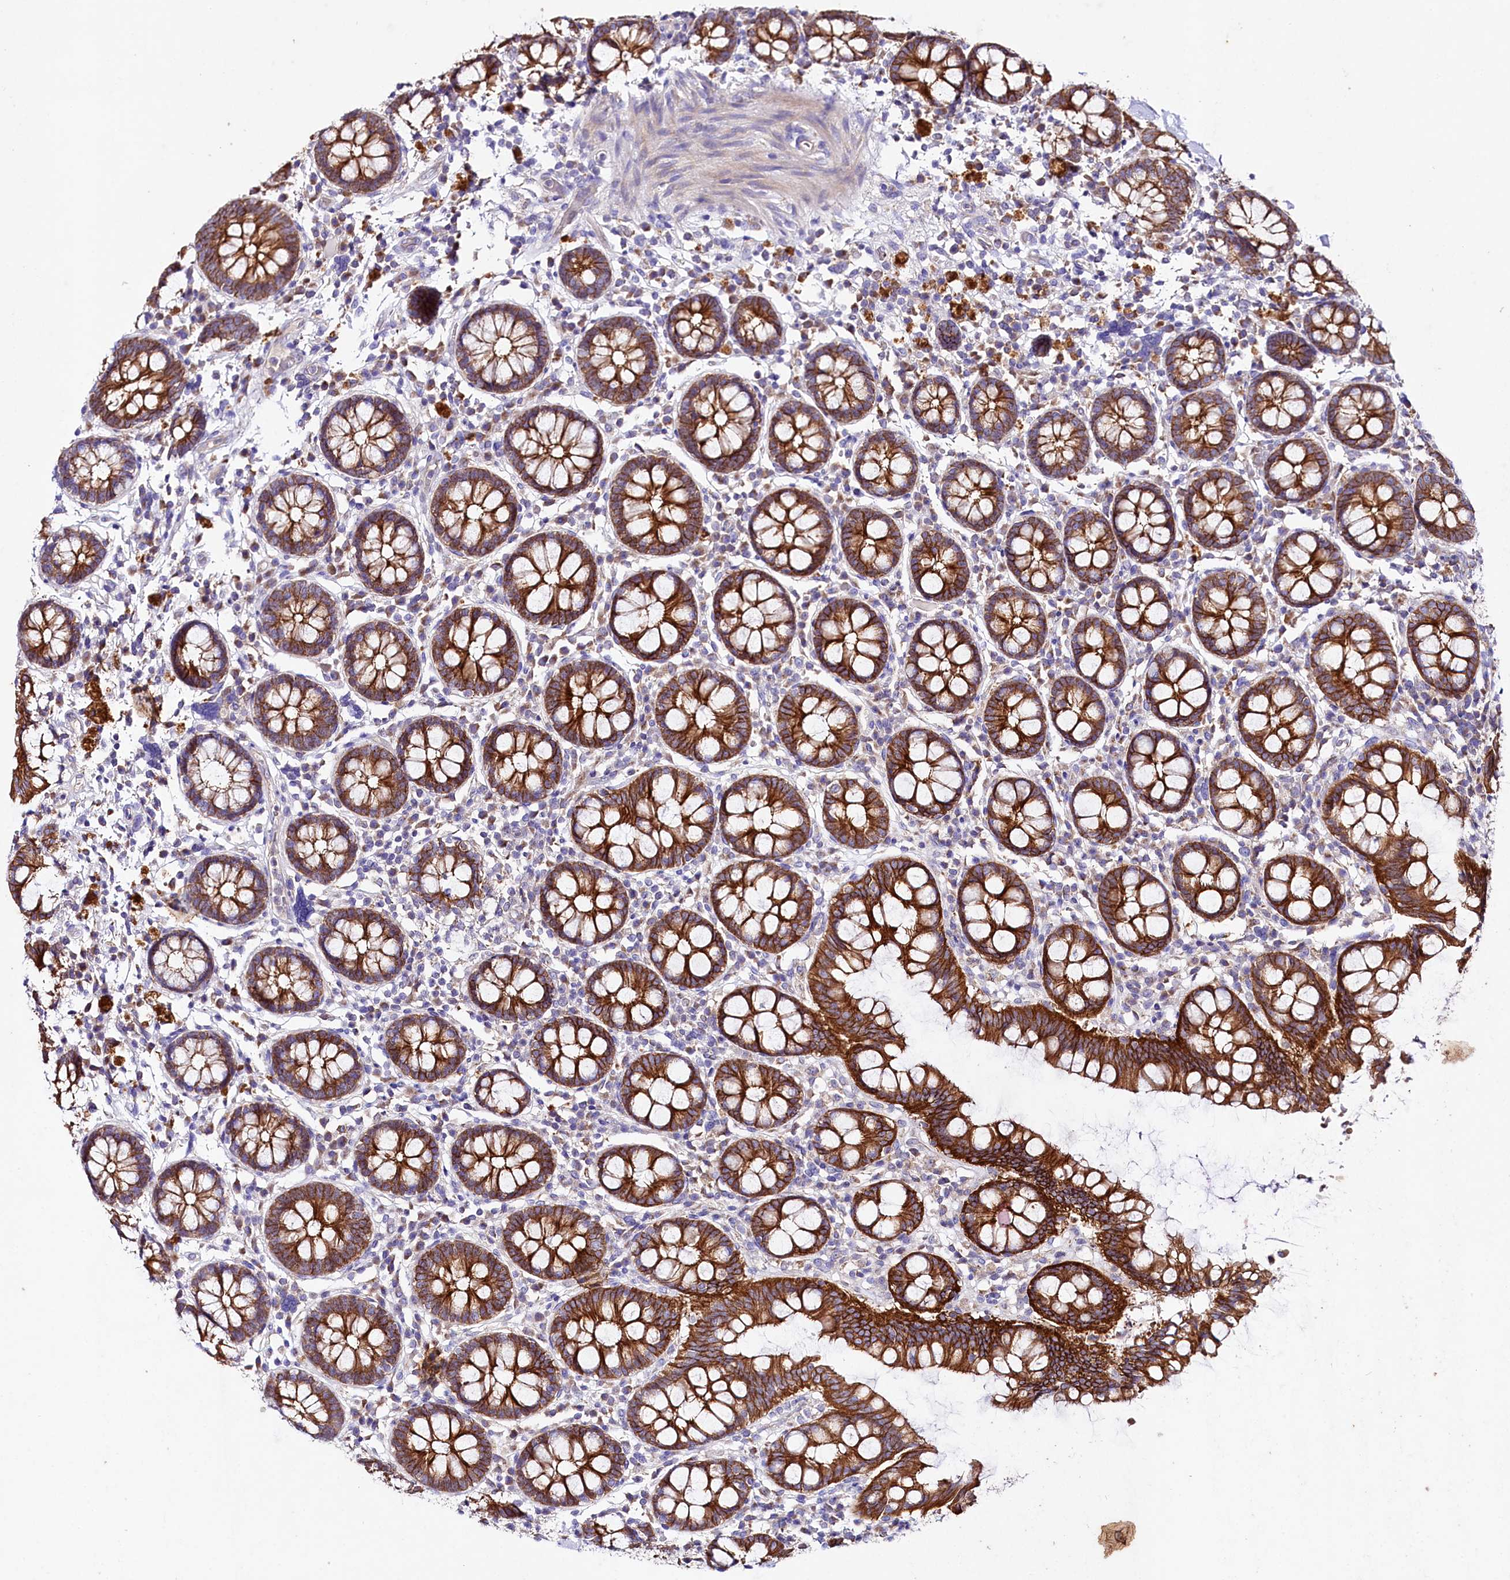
{"staining": {"intensity": "weak", "quantity": ">75%", "location": "cytoplasmic/membranous"}, "tissue": "colon", "cell_type": "Endothelial cells", "image_type": "normal", "snomed": [{"axis": "morphology", "description": "Normal tissue, NOS"}, {"axis": "topography", "description": "Colon"}], "caption": "This image demonstrates immunohistochemistry staining of benign colon, with low weak cytoplasmic/membranous positivity in approximately >75% of endothelial cells.", "gene": "SACM1L", "patient": {"sex": "female", "age": 79}}